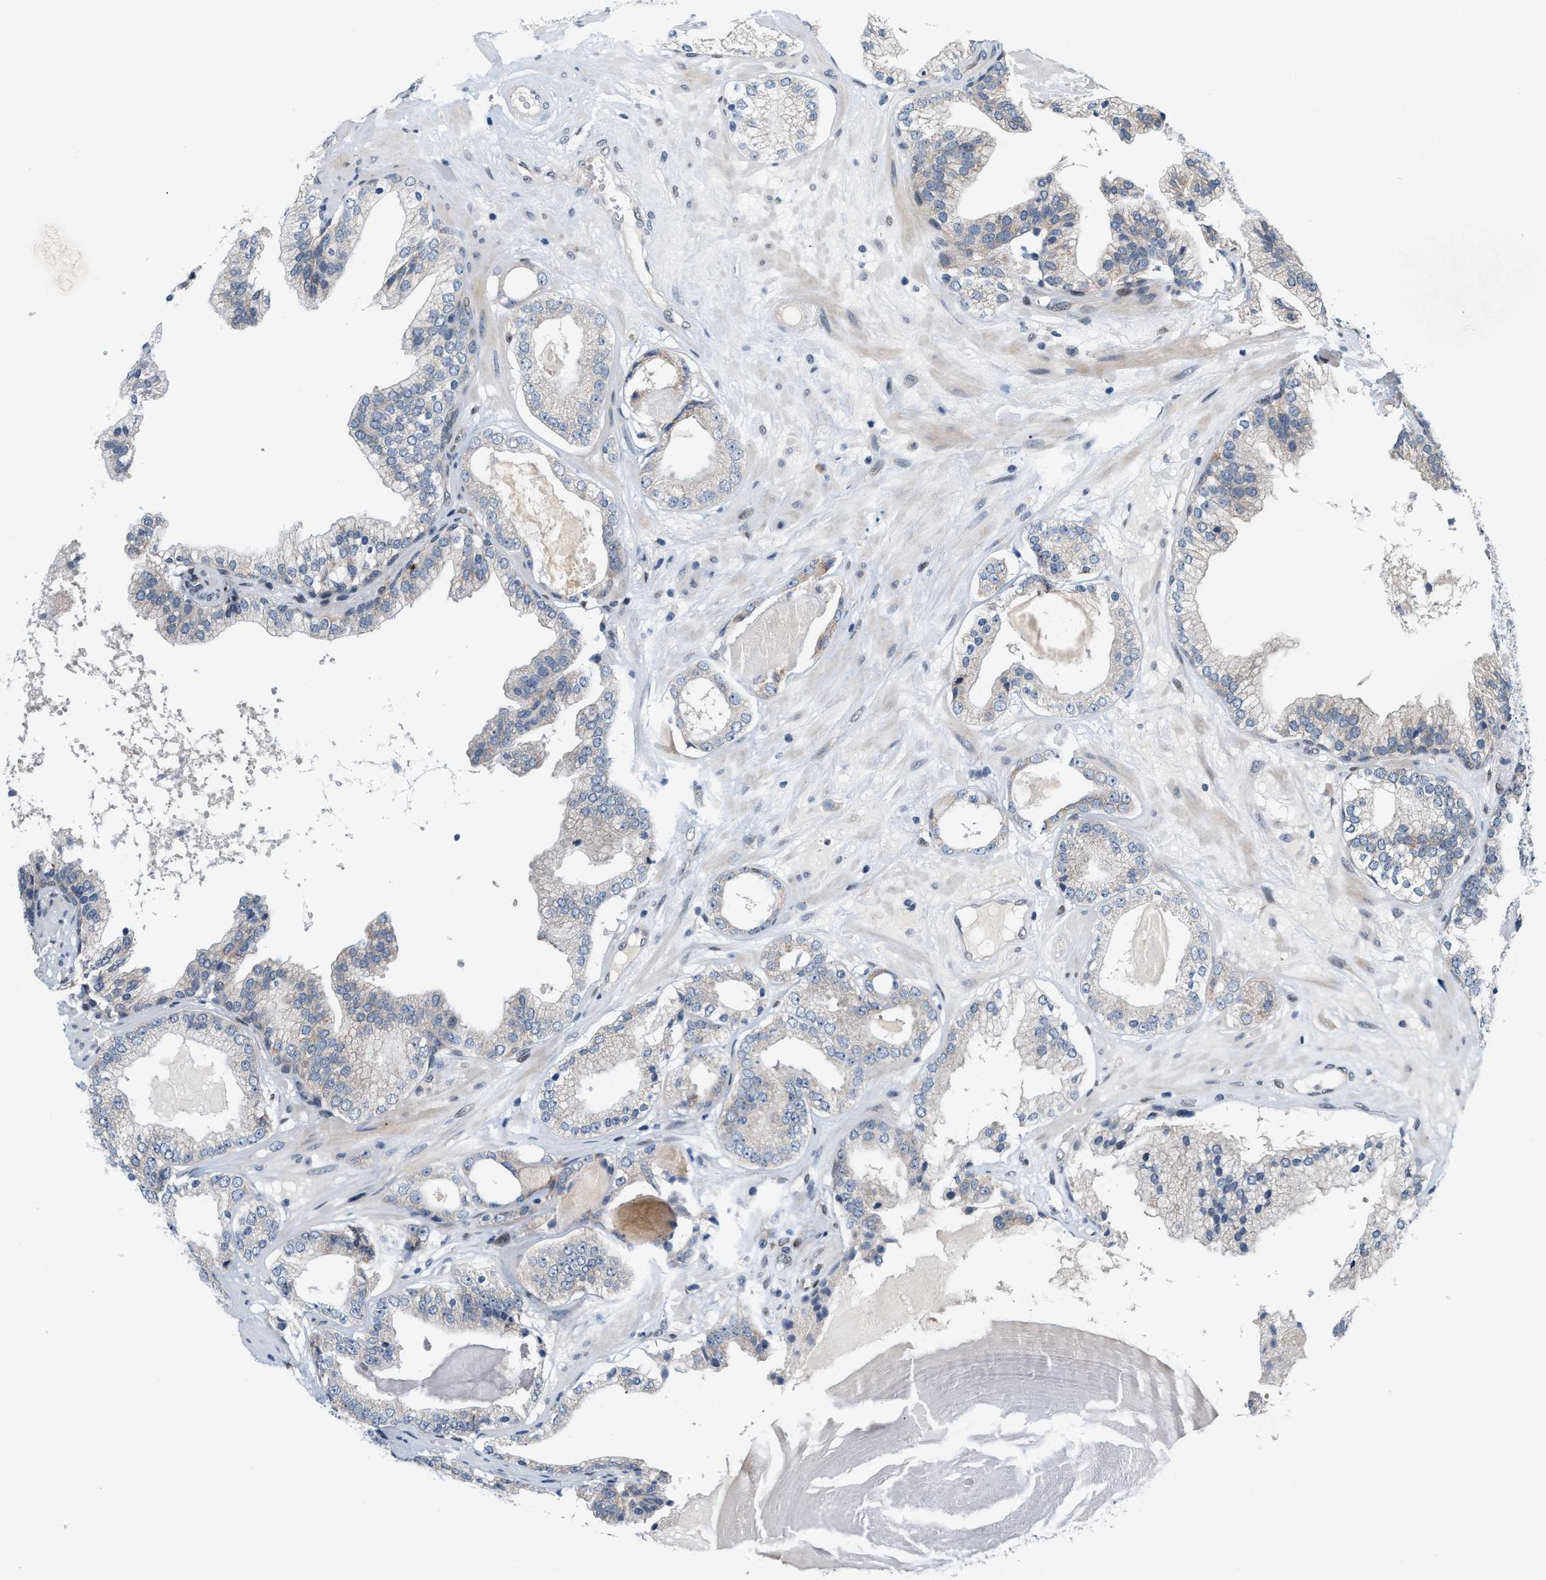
{"staining": {"intensity": "weak", "quantity": "<25%", "location": "cytoplasmic/membranous"}, "tissue": "prostate cancer", "cell_type": "Tumor cells", "image_type": "cancer", "snomed": [{"axis": "morphology", "description": "Adenocarcinoma, High grade"}, {"axis": "topography", "description": "Prostate"}], "caption": "Prostate cancer stained for a protein using immunohistochemistry demonstrates no positivity tumor cells.", "gene": "TCF4", "patient": {"sex": "male", "age": 68}}